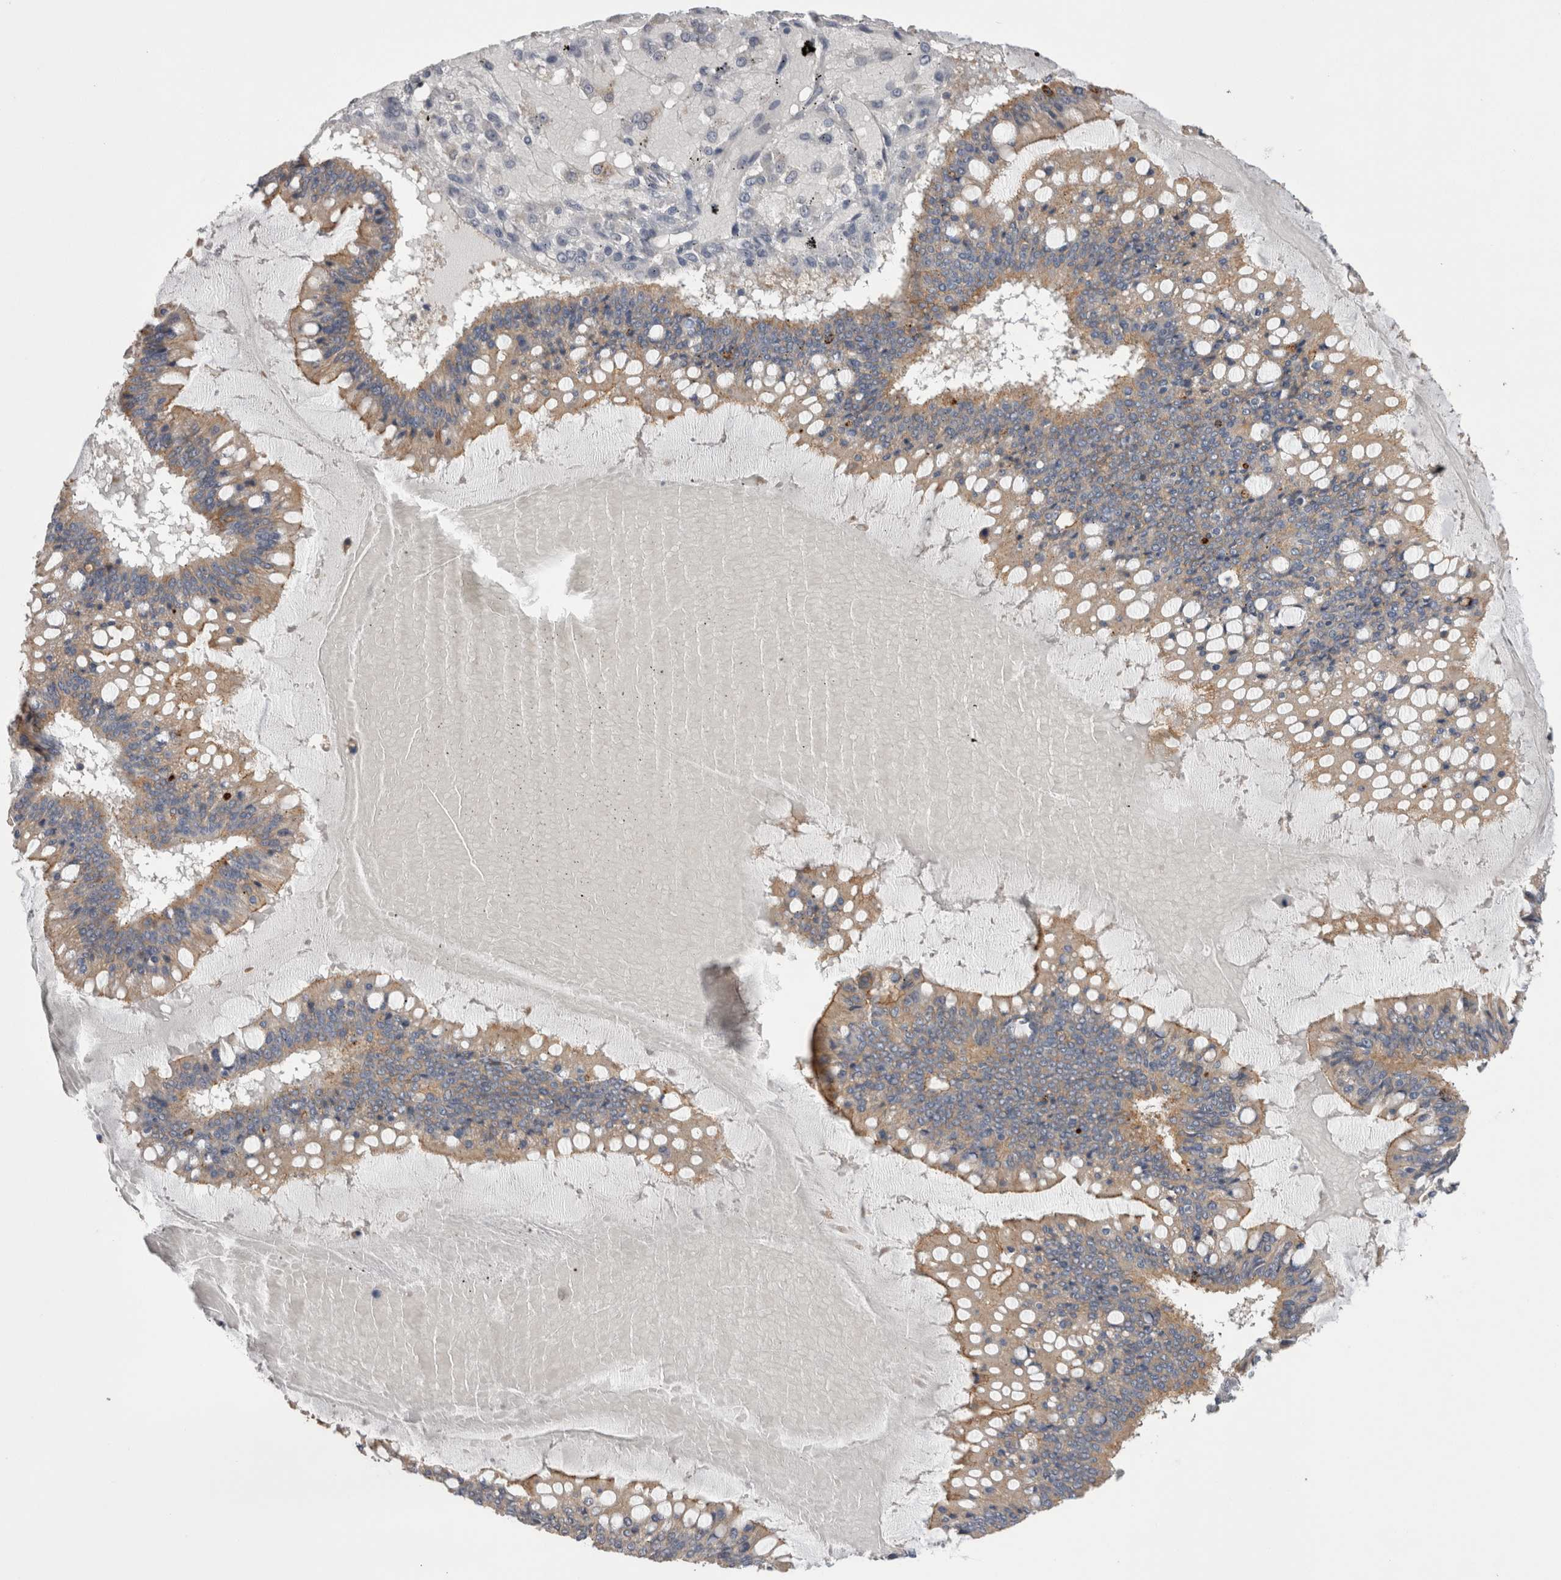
{"staining": {"intensity": "moderate", "quantity": ">75%", "location": "cytoplasmic/membranous"}, "tissue": "ovarian cancer", "cell_type": "Tumor cells", "image_type": "cancer", "snomed": [{"axis": "morphology", "description": "Cystadenocarcinoma, mucinous, NOS"}, {"axis": "topography", "description": "Ovary"}], "caption": "Immunohistochemistry (IHC) photomicrograph of human ovarian cancer (mucinous cystadenocarcinoma) stained for a protein (brown), which exhibits medium levels of moderate cytoplasmic/membranous expression in approximately >75% of tumor cells.", "gene": "OTOR", "patient": {"sex": "female", "age": 73}}